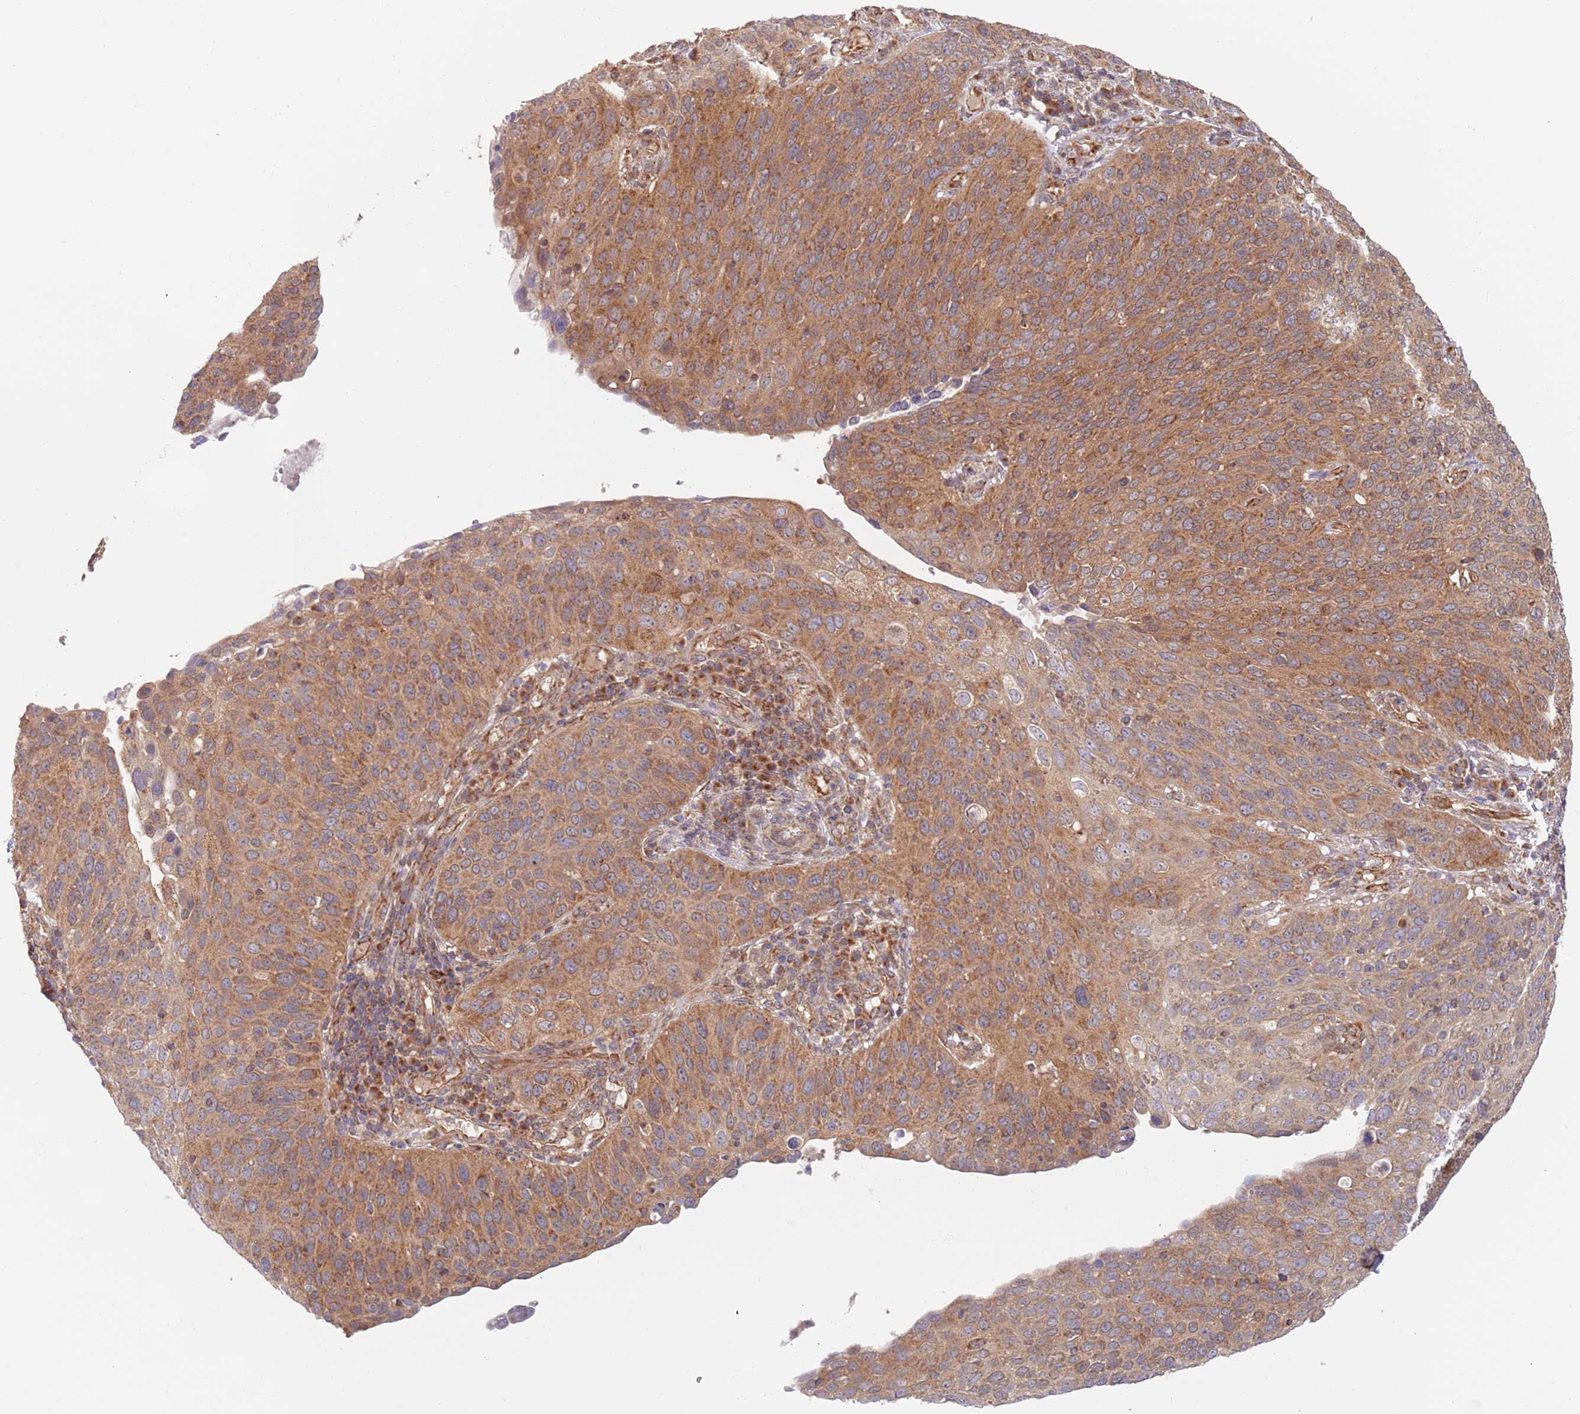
{"staining": {"intensity": "moderate", "quantity": ">75%", "location": "cytoplasmic/membranous"}, "tissue": "cervical cancer", "cell_type": "Tumor cells", "image_type": "cancer", "snomed": [{"axis": "morphology", "description": "Squamous cell carcinoma, NOS"}, {"axis": "topography", "description": "Cervix"}], "caption": "Cervical cancer stained for a protein (brown) displays moderate cytoplasmic/membranous positive expression in about >75% of tumor cells.", "gene": "GUK1", "patient": {"sex": "female", "age": 36}}